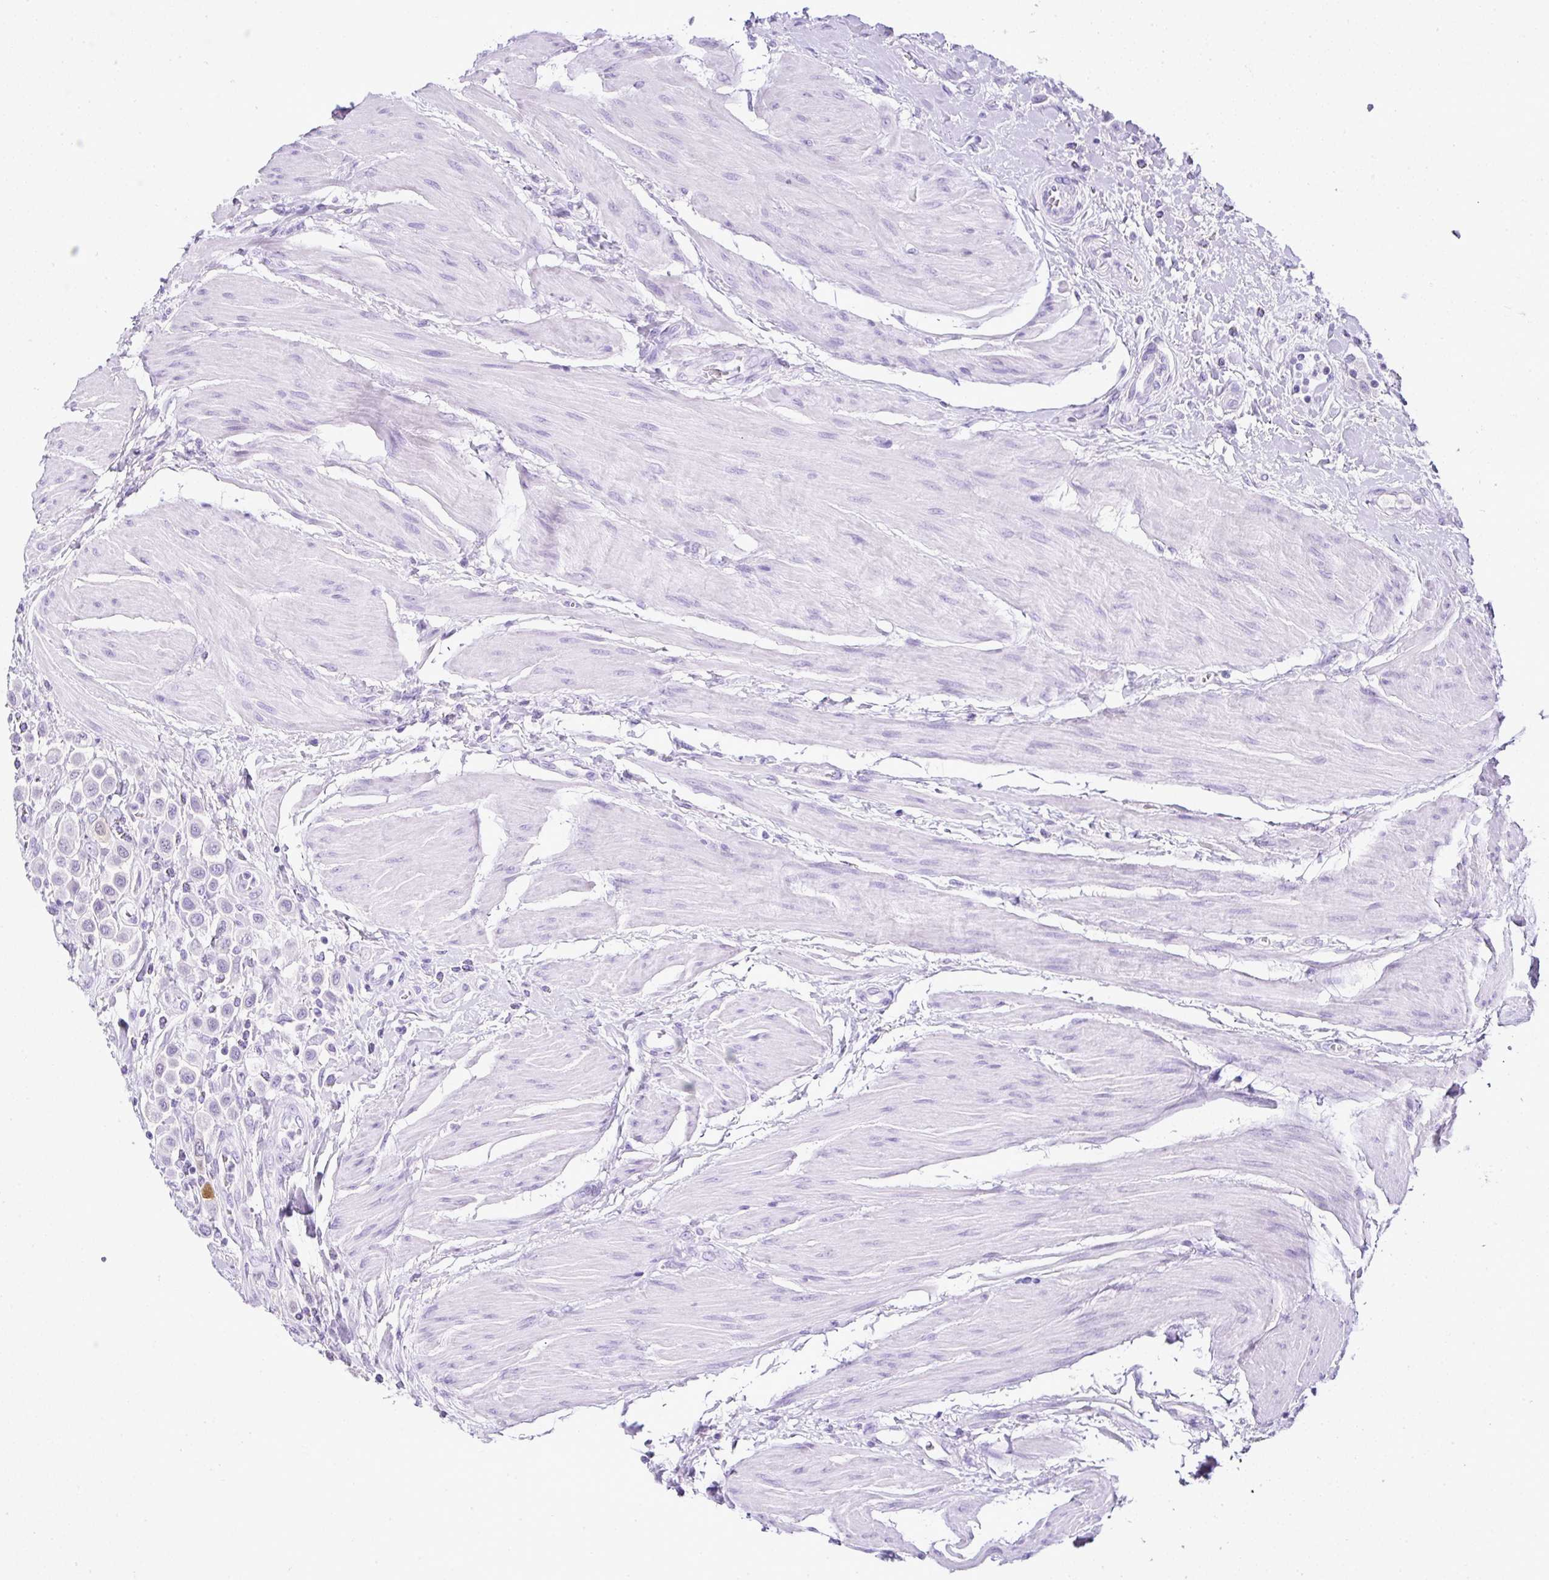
{"staining": {"intensity": "negative", "quantity": "none", "location": "none"}, "tissue": "urothelial cancer", "cell_type": "Tumor cells", "image_type": "cancer", "snomed": [{"axis": "morphology", "description": "Urothelial carcinoma, High grade"}, {"axis": "topography", "description": "Urinary bladder"}], "caption": "The photomicrograph demonstrates no staining of tumor cells in urothelial carcinoma (high-grade). (Immunohistochemistry (ihc), brightfield microscopy, high magnification).", "gene": "SERPINB3", "patient": {"sex": "male", "age": 50}}